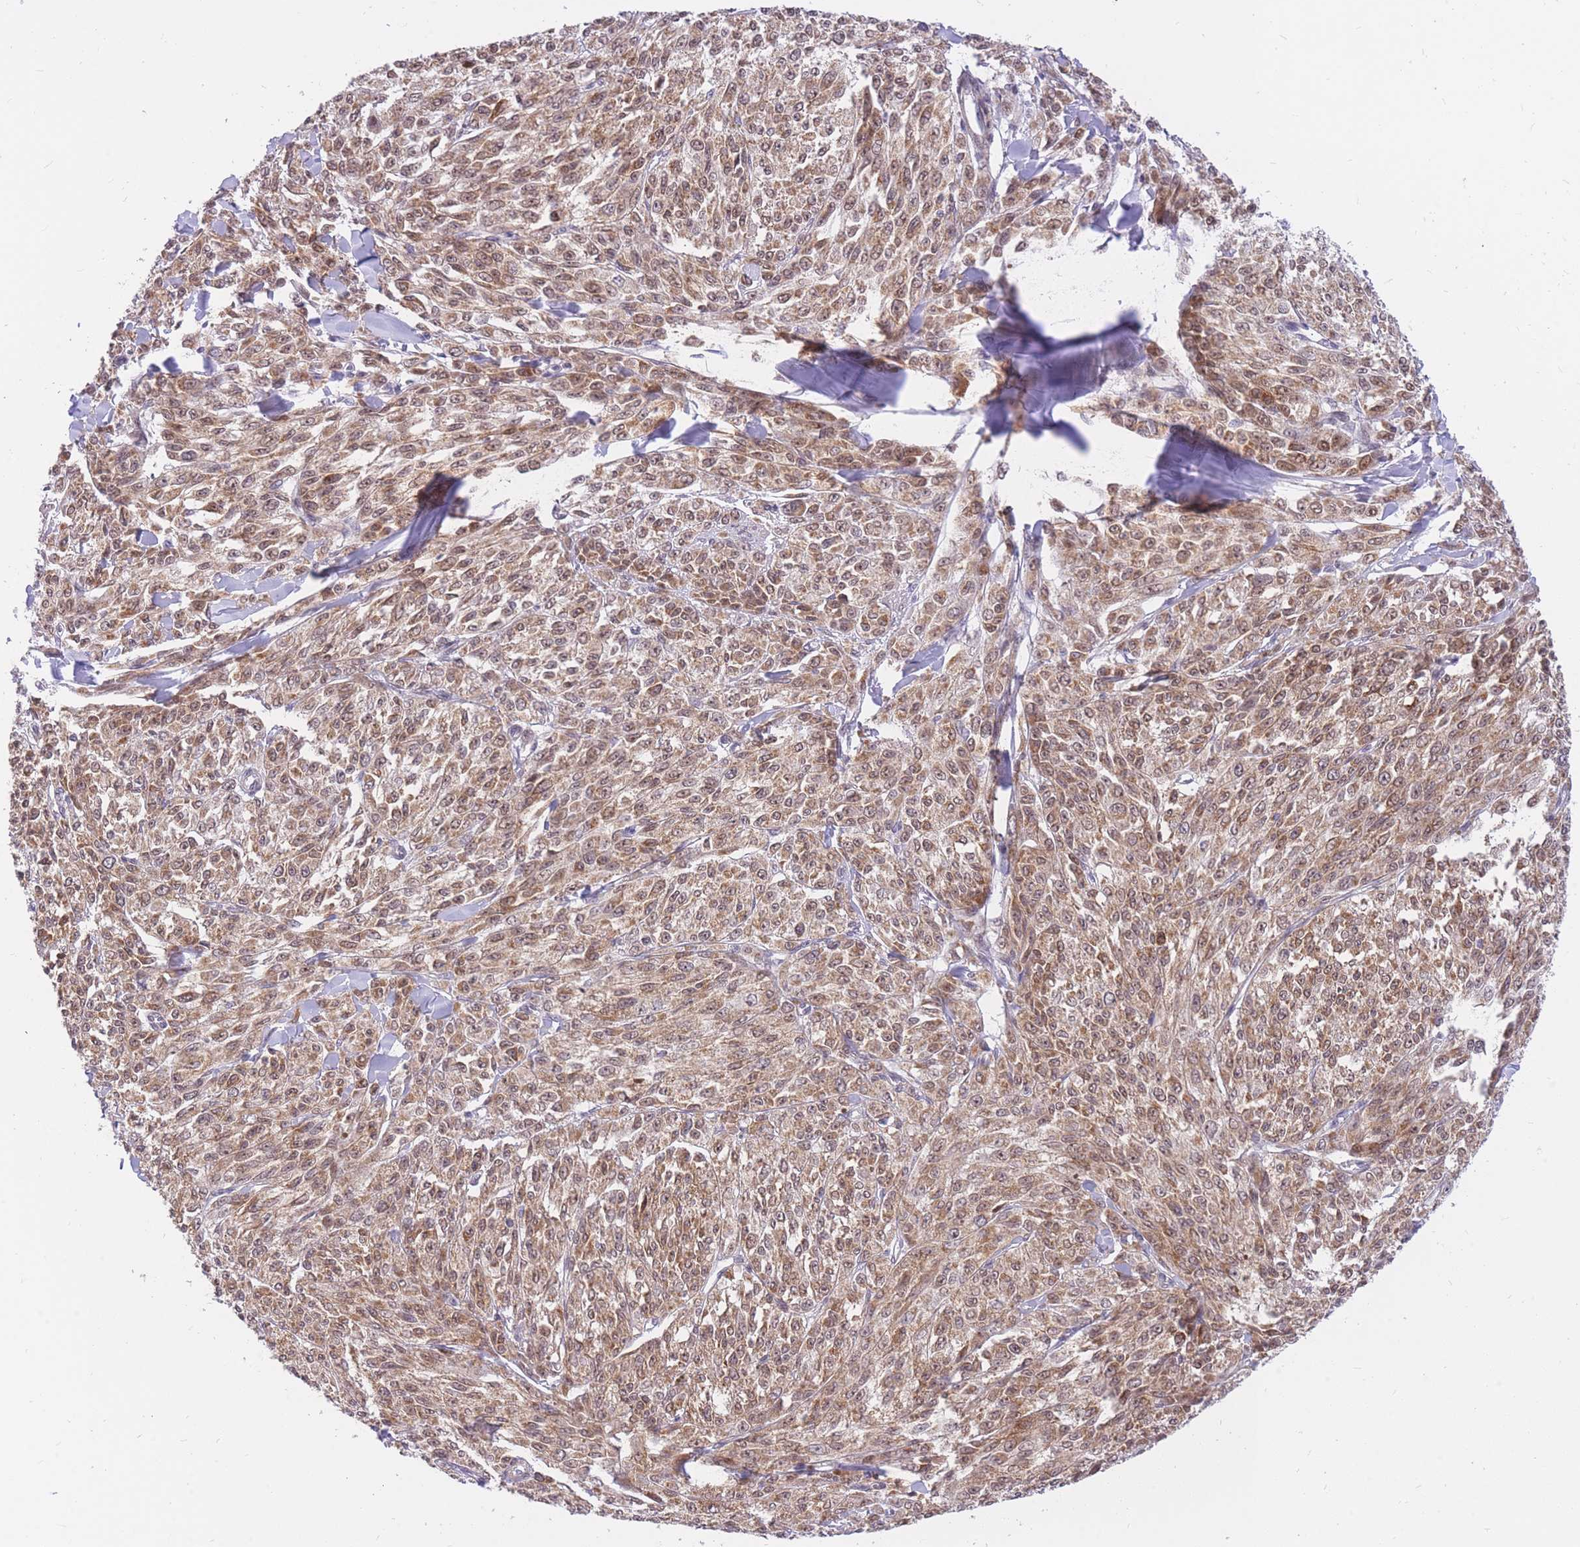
{"staining": {"intensity": "moderate", "quantity": ">75%", "location": "cytoplasmic/membranous,nuclear"}, "tissue": "melanoma", "cell_type": "Tumor cells", "image_type": "cancer", "snomed": [{"axis": "morphology", "description": "Malignant melanoma, NOS"}, {"axis": "topography", "description": "Skin"}], "caption": "Protein analysis of malignant melanoma tissue shows moderate cytoplasmic/membranous and nuclear expression in about >75% of tumor cells. (Brightfield microscopy of DAB IHC at high magnification).", "gene": "MINDY2", "patient": {"sex": "female", "age": 52}}